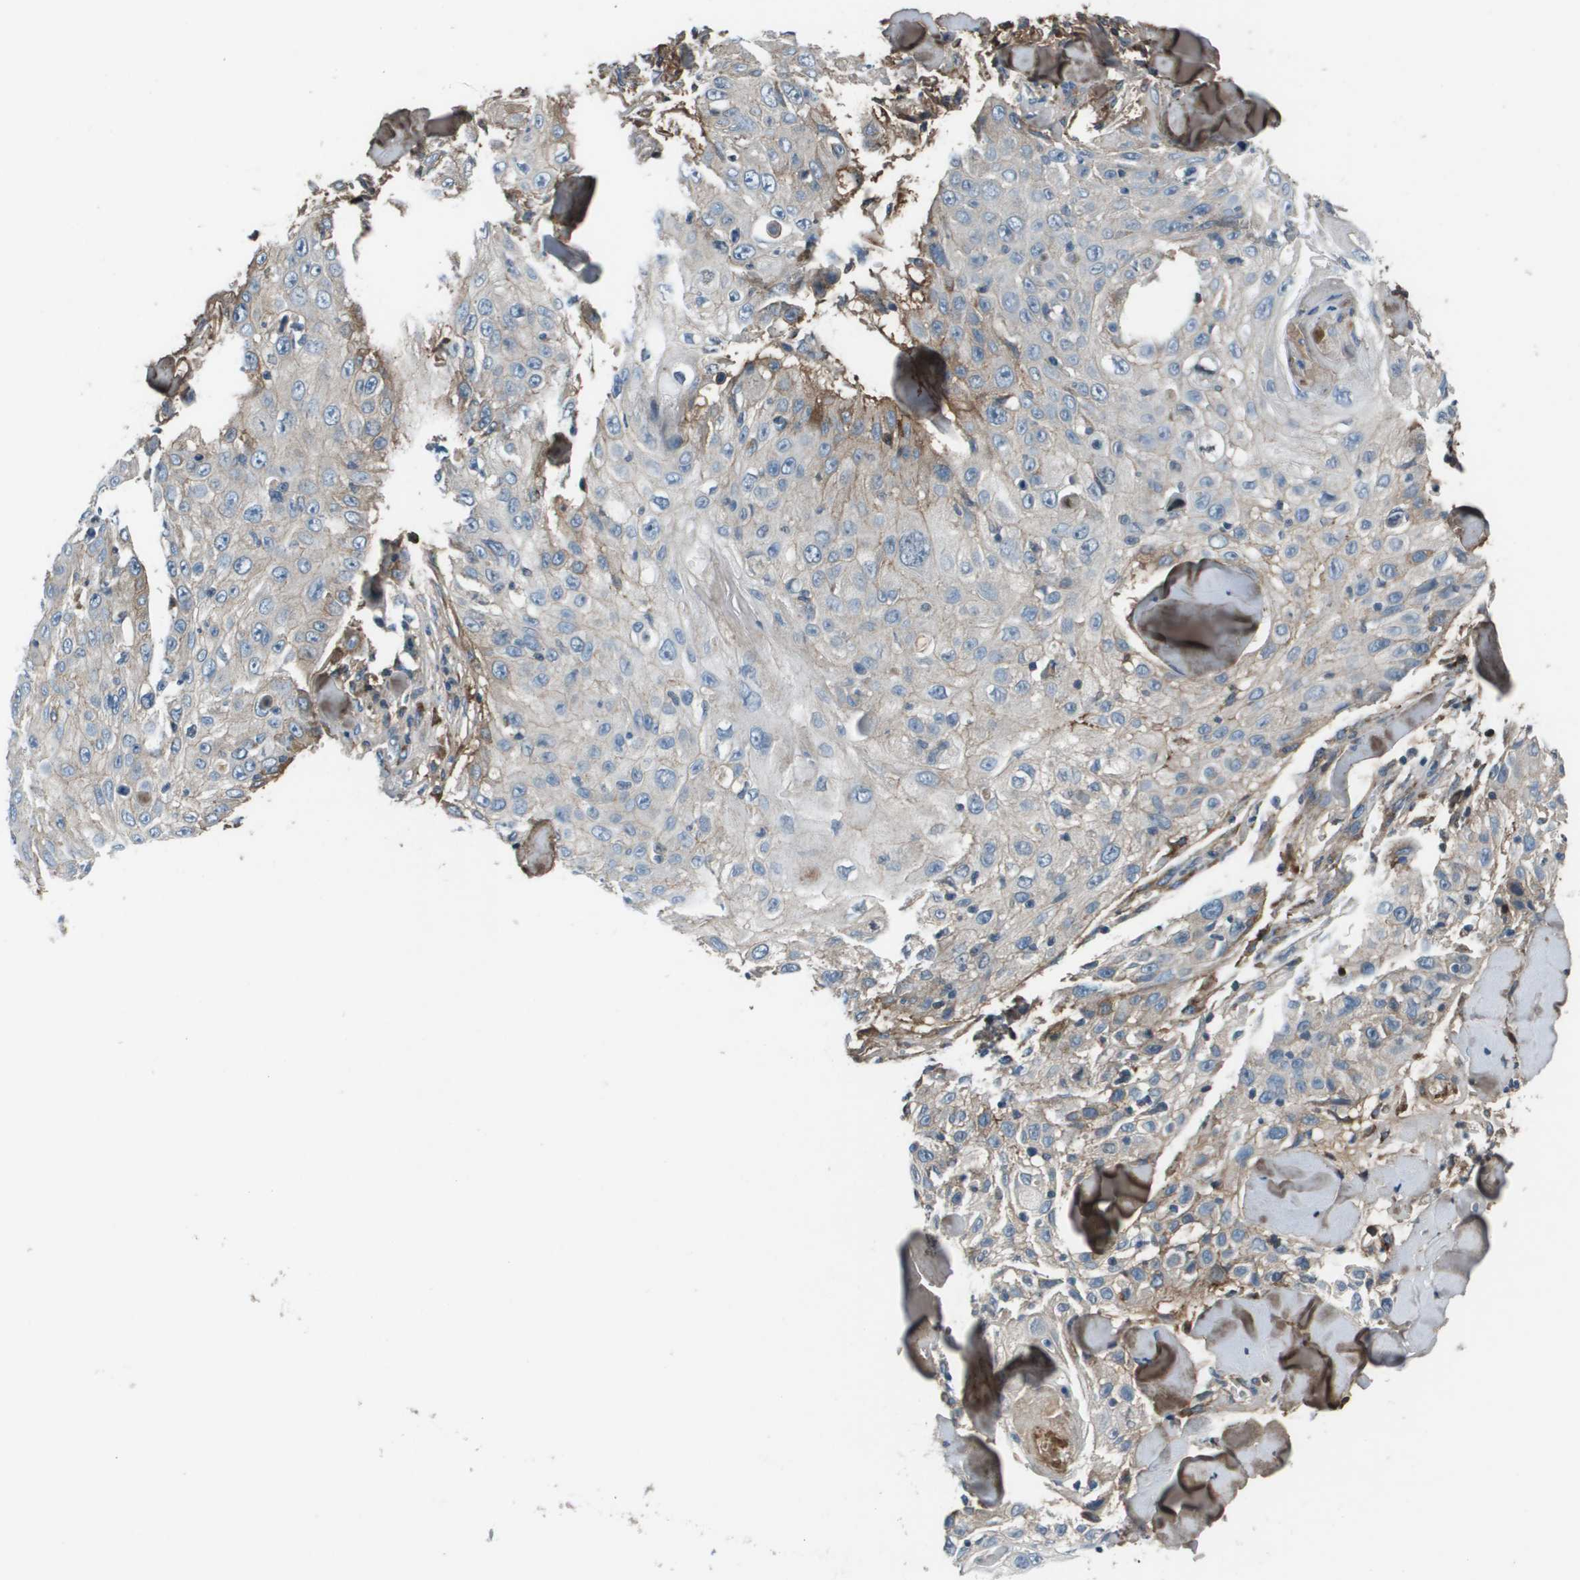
{"staining": {"intensity": "weak", "quantity": "<25%", "location": "cytoplasmic/membranous"}, "tissue": "skin cancer", "cell_type": "Tumor cells", "image_type": "cancer", "snomed": [{"axis": "morphology", "description": "Squamous cell carcinoma, NOS"}, {"axis": "topography", "description": "Skin"}], "caption": "A photomicrograph of human skin squamous cell carcinoma is negative for staining in tumor cells. (DAB (3,3'-diaminobenzidine) immunohistochemistry, high magnification).", "gene": "PCOLCE", "patient": {"sex": "male", "age": 86}}